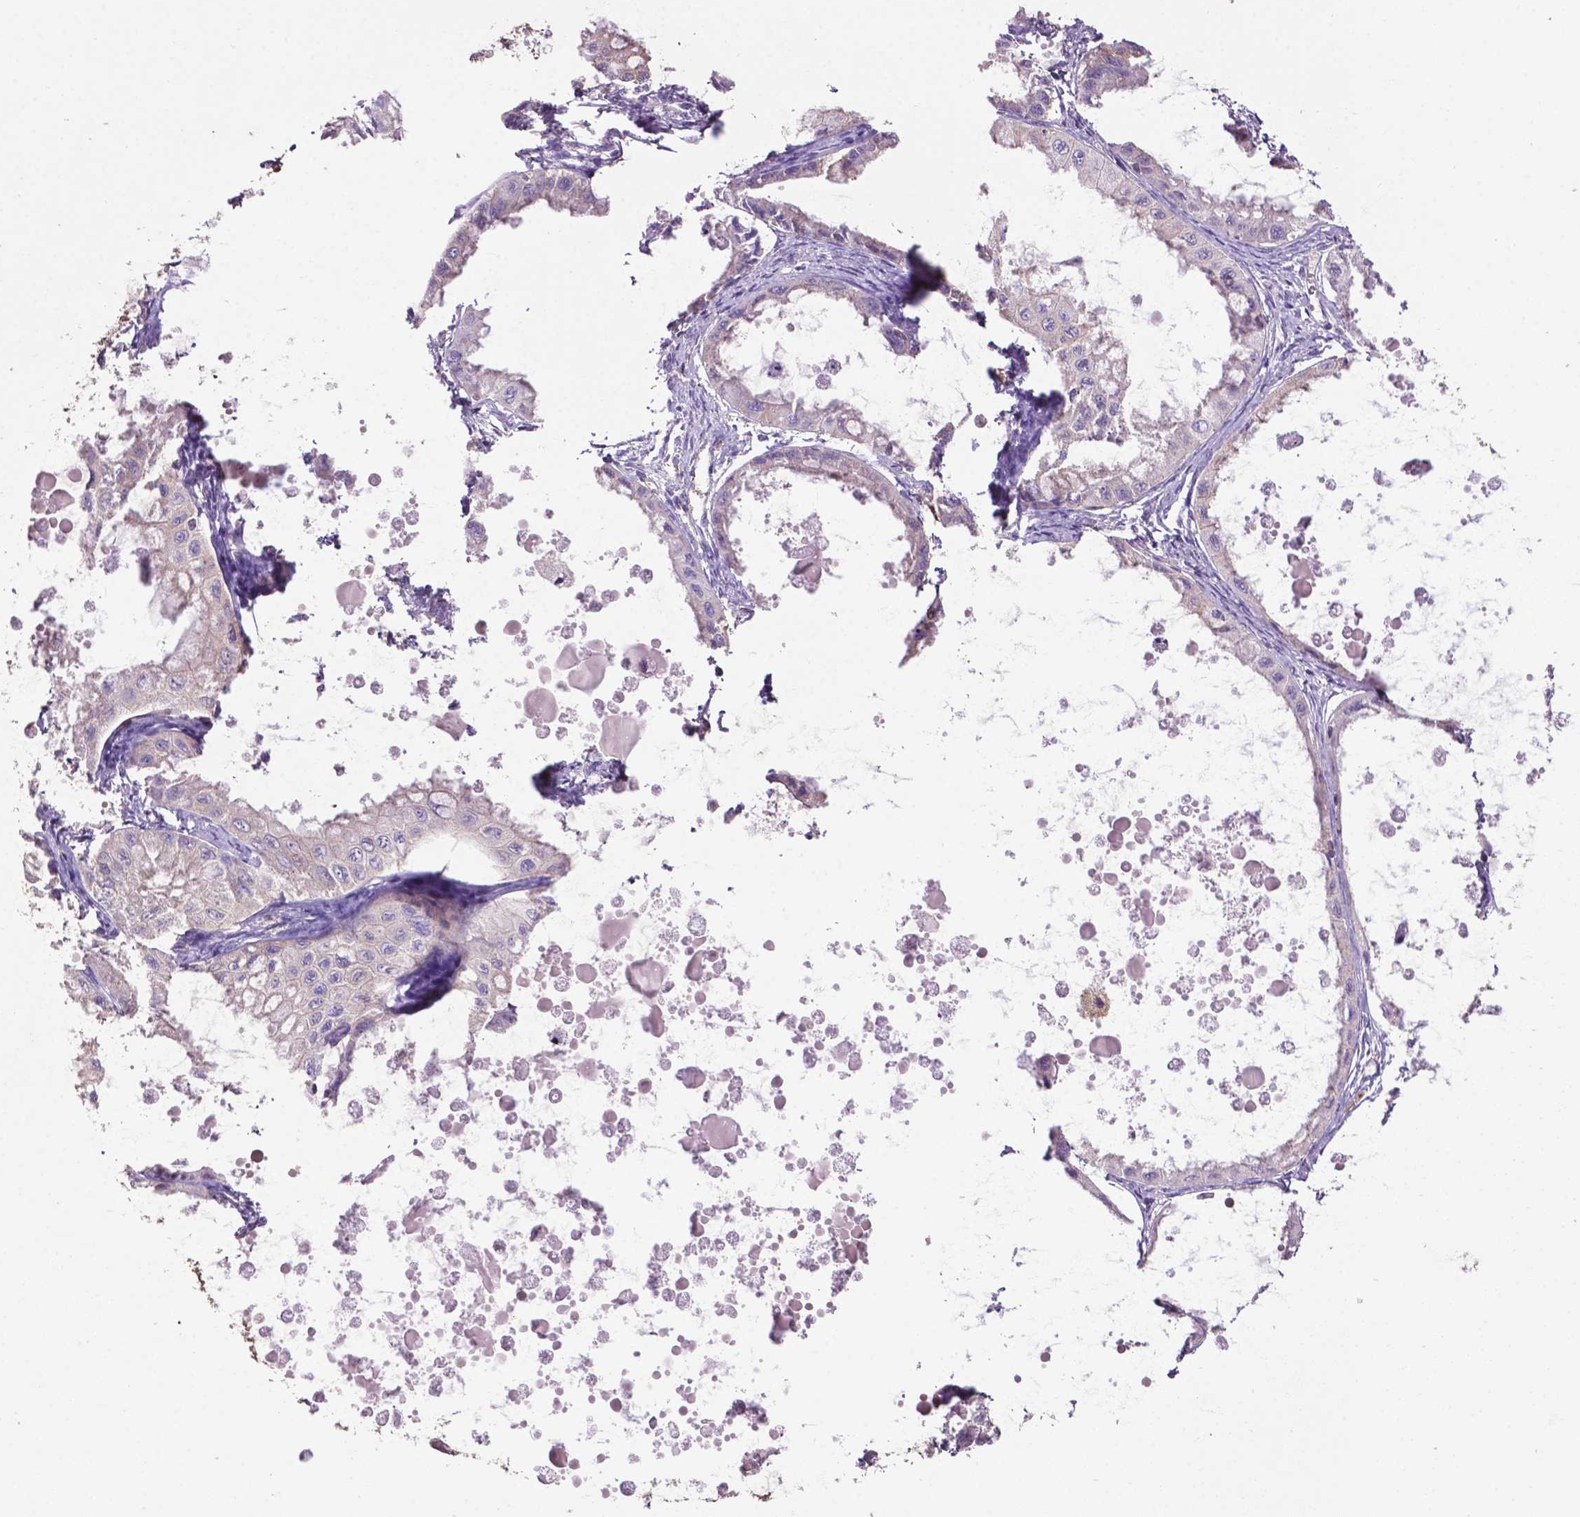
{"staining": {"intensity": "weak", "quantity": "<25%", "location": "cytoplasmic/membranous"}, "tissue": "ovarian cancer", "cell_type": "Tumor cells", "image_type": "cancer", "snomed": [{"axis": "morphology", "description": "Cystadenocarcinoma, mucinous, NOS"}, {"axis": "topography", "description": "Ovary"}], "caption": "Tumor cells show no significant protein positivity in mucinous cystadenocarcinoma (ovarian).", "gene": "SMAD3", "patient": {"sex": "female", "age": 64}}